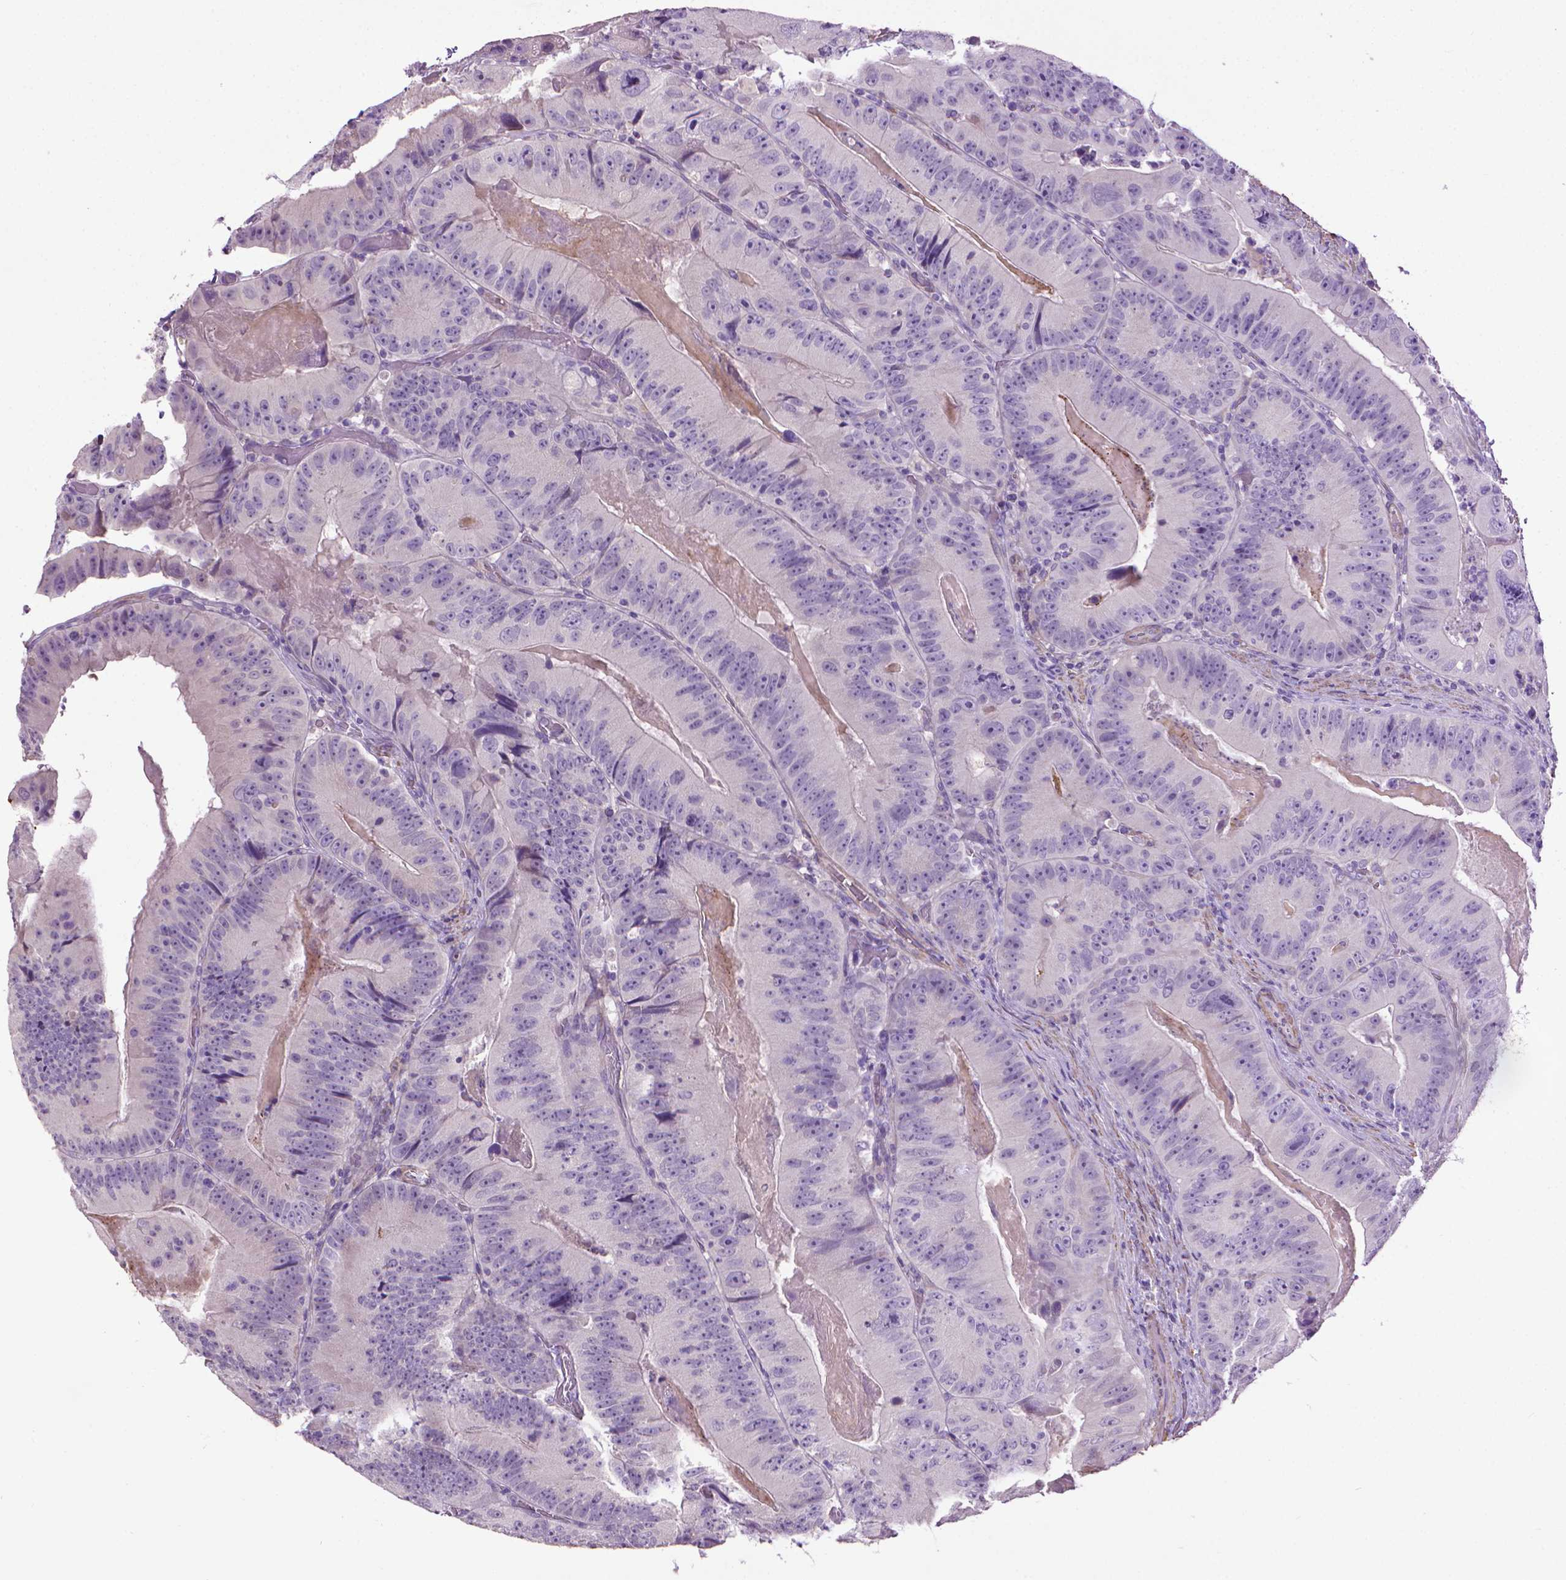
{"staining": {"intensity": "negative", "quantity": "none", "location": "none"}, "tissue": "colorectal cancer", "cell_type": "Tumor cells", "image_type": "cancer", "snomed": [{"axis": "morphology", "description": "Adenocarcinoma, NOS"}, {"axis": "topography", "description": "Colon"}], "caption": "High magnification brightfield microscopy of adenocarcinoma (colorectal) stained with DAB (brown) and counterstained with hematoxylin (blue): tumor cells show no significant staining.", "gene": "AQP10", "patient": {"sex": "female", "age": 86}}